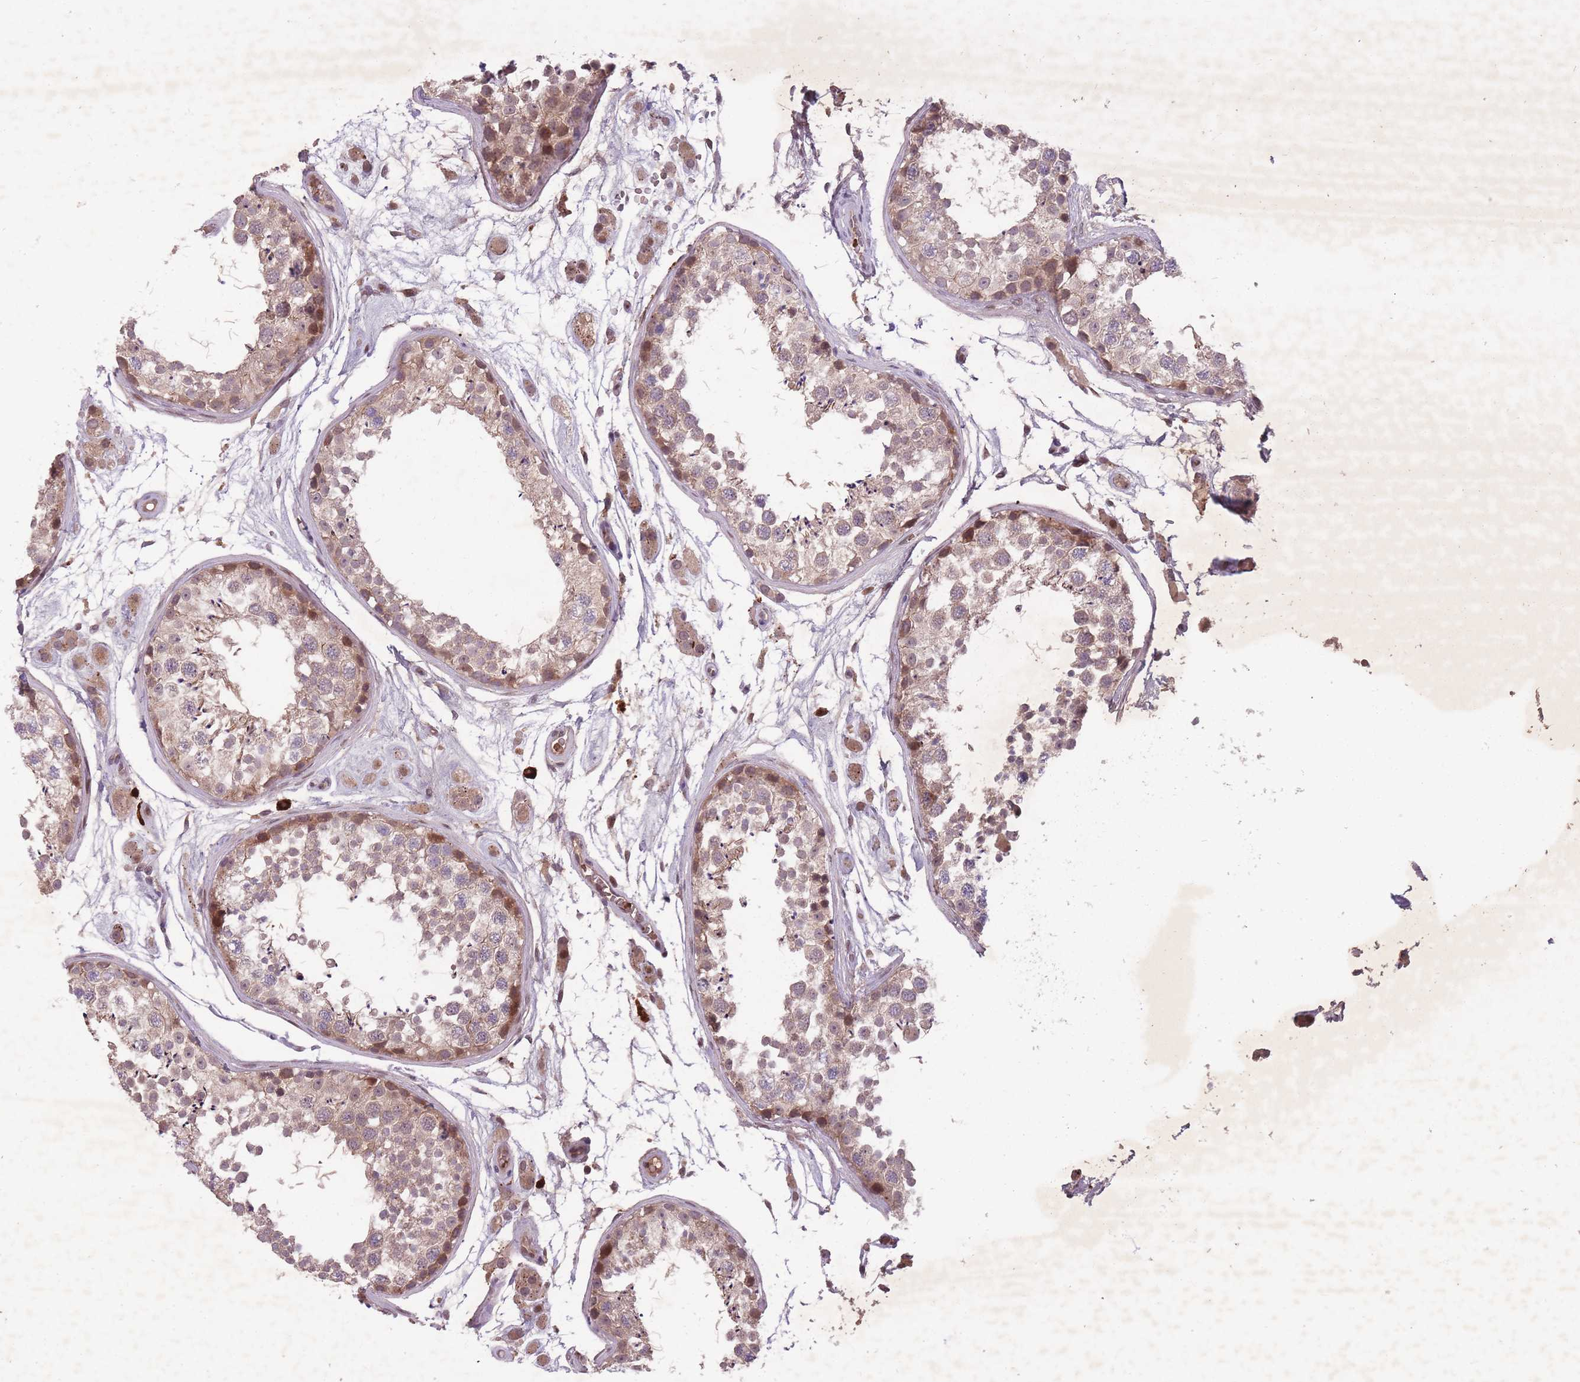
{"staining": {"intensity": "moderate", "quantity": ">75%", "location": "cytoplasmic/membranous,nuclear"}, "tissue": "testis", "cell_type": "Cells in seminiferous ducts", "image_type": "normal", "snomed": [{"axis": "morphology", "description": "Normal tissue, NOS"}, {"axis": "topography", "description": "Testis"}], "caption": "A brown stain labels moderate cytoplasmic/membranous,nuclear staining of a protein in cells in seminiferous ducts of normal human testis. The staining is performed using DAB (3,3'-diaminobenzidine) brown chromogen to label protein expression. The nuclei are counter-stained blue using hematoxylin.", "gene": "SECTM1", "patient": {"sex": "male", "age": 25}}